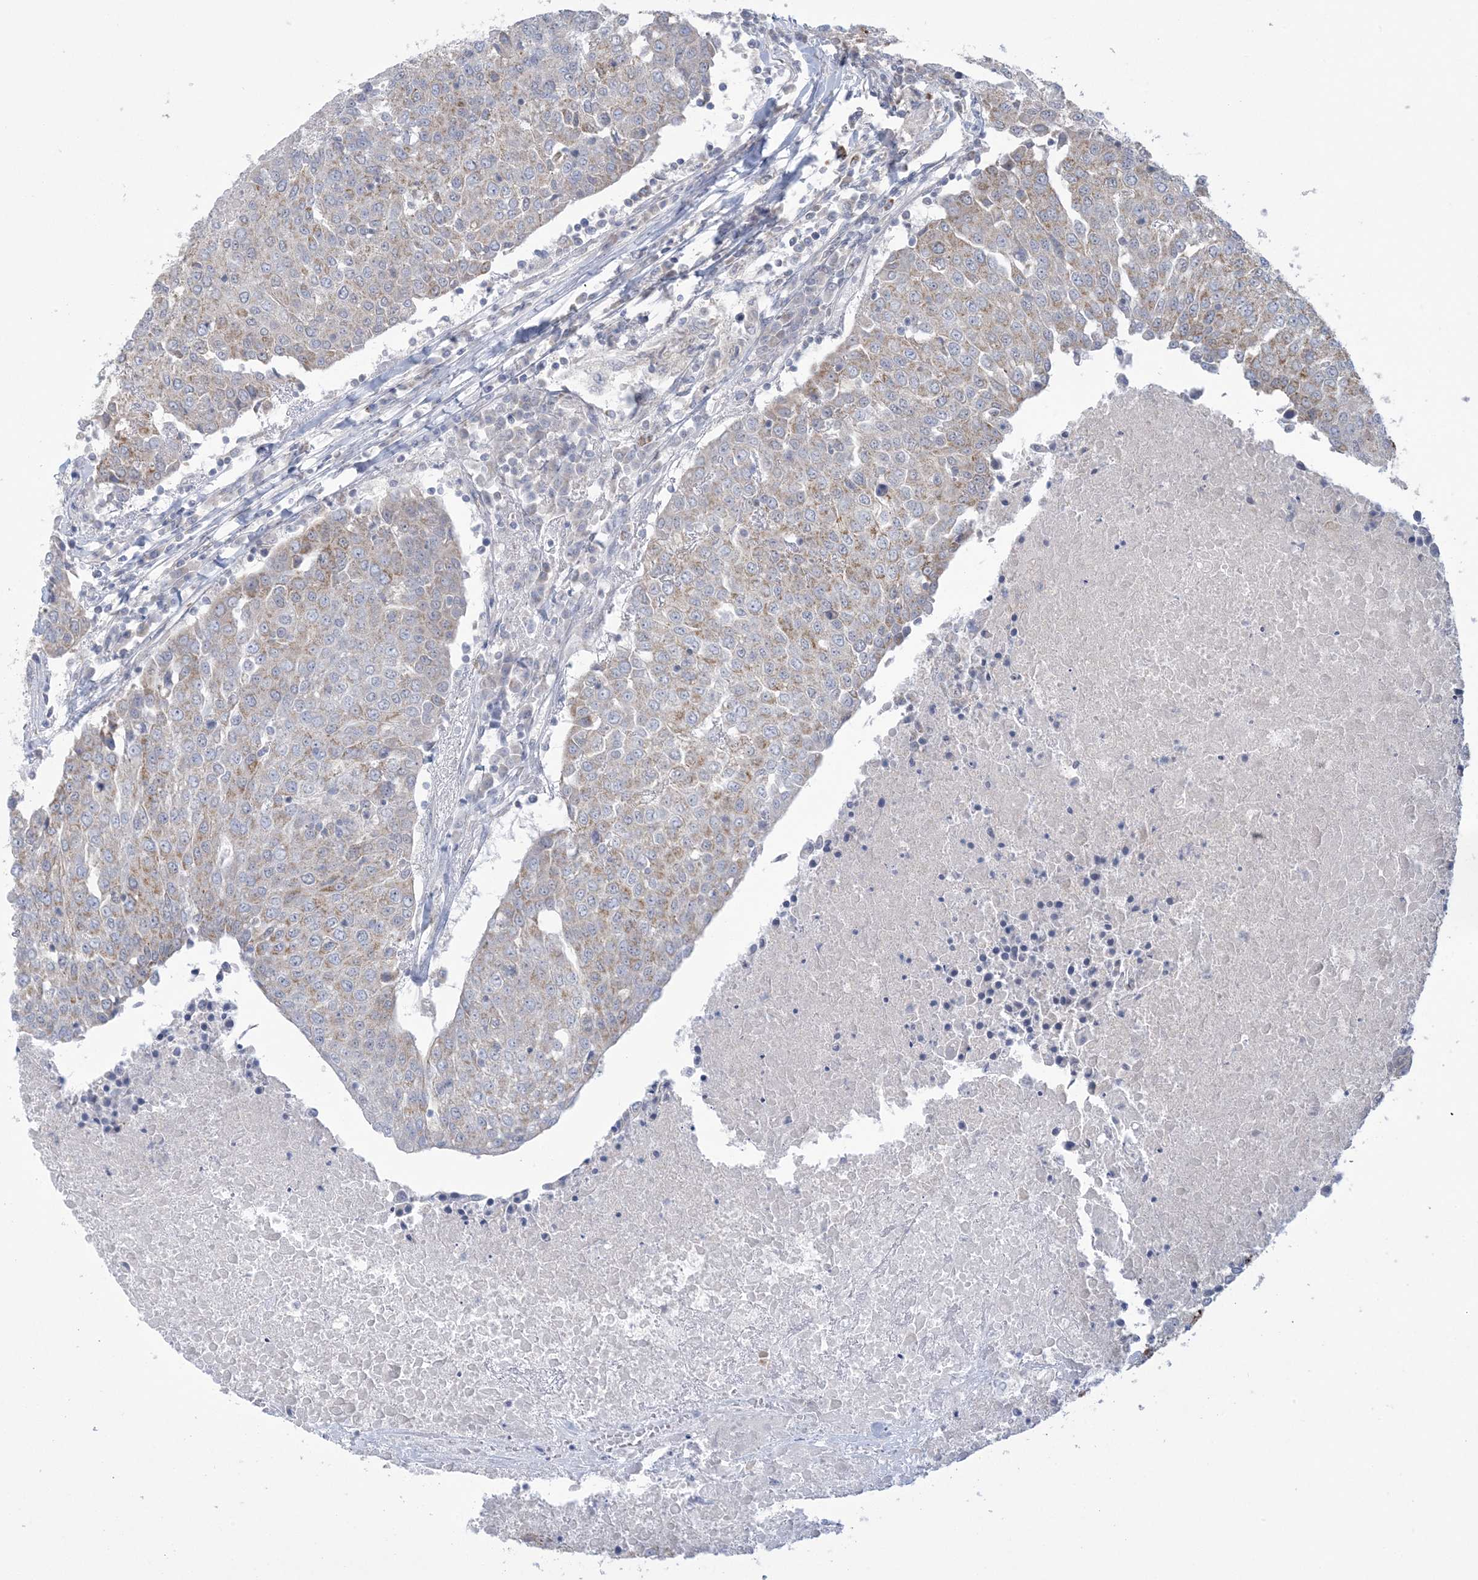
{"staining": {"intensity": "weak", "quantity": "25%-75%", "location": "cytoplasmic/membranous"}, "tissue": "urothelial cancer", "cell_type": "Tumor cells", "image_type": "cancer", "snomed": [{"axis": "morphology", "description": "Urothelial carcinoma, High grade"}, {"axis": "topography", "description": "Urinary bladder"}], "caption": "Urothelial carcinoma (high-grade) stained for a protein (brown) demonstrates weak cytoplasmic/membranous positive expression in approximately 25%-75% of tumor cells.", "gene": "TRMT10C", "patient": {"sex": "female", "age": 85}}